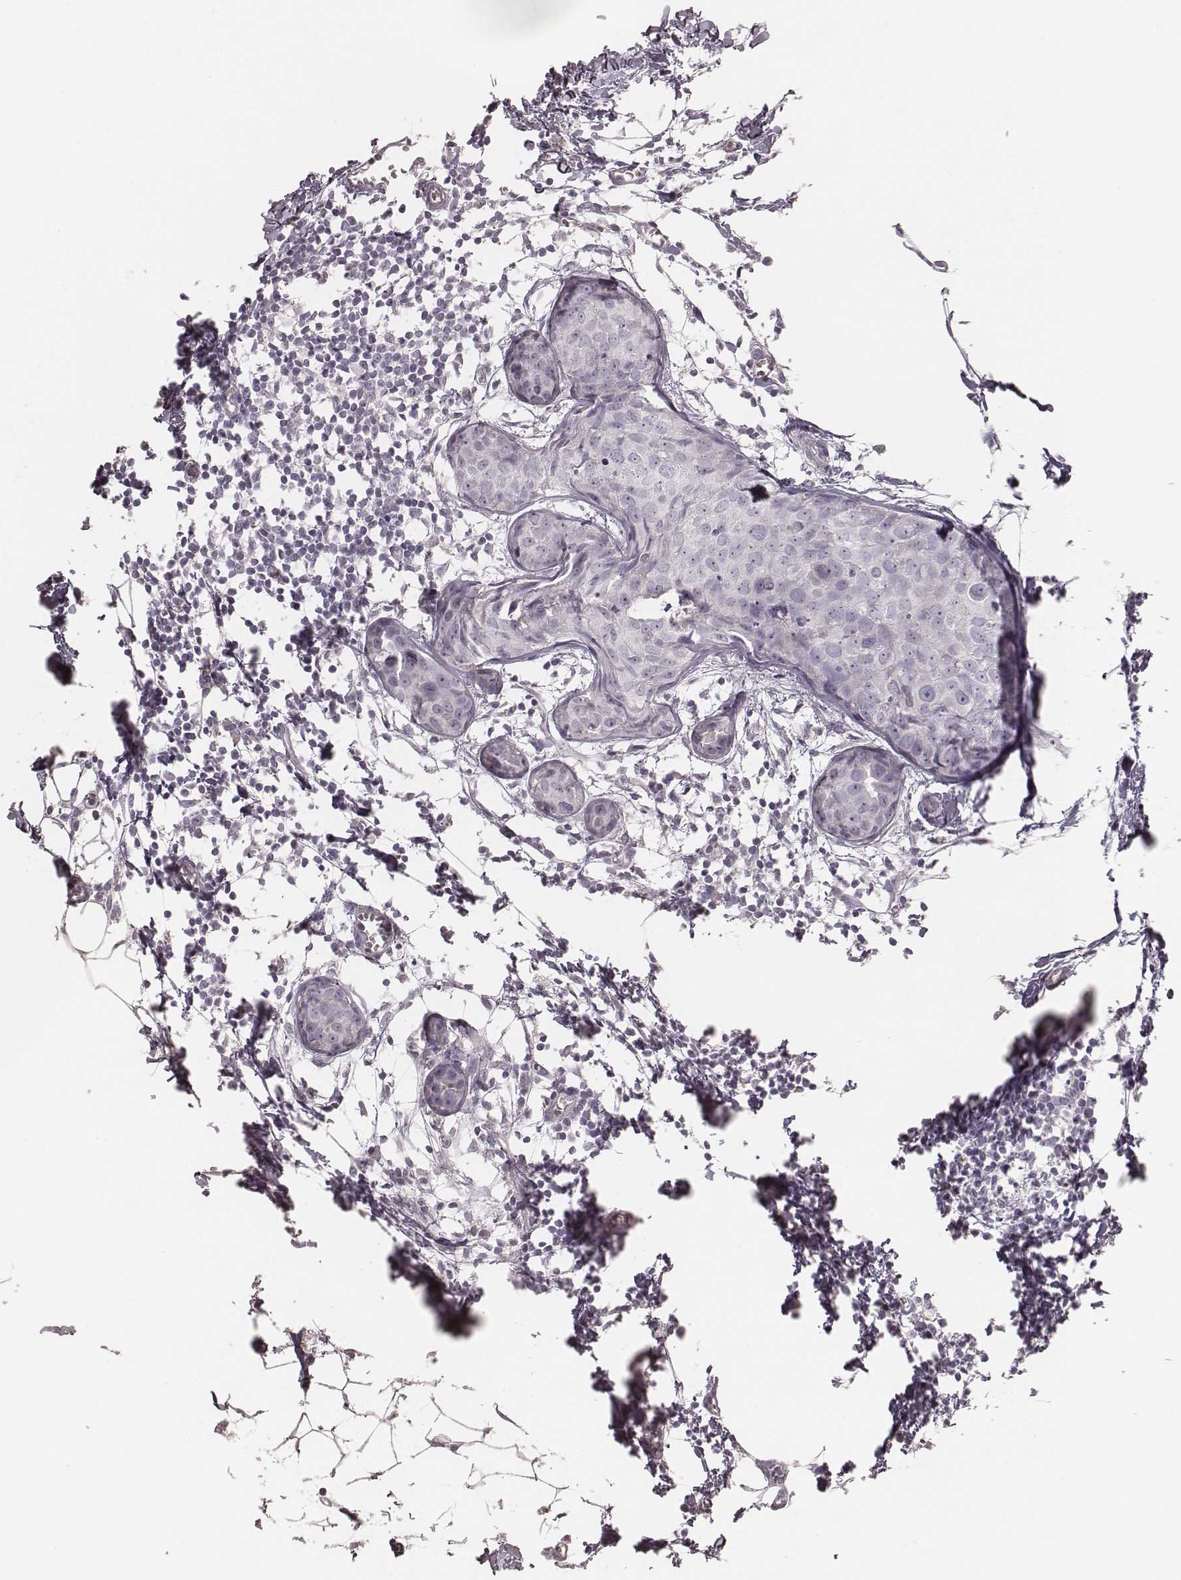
{"staining": {"intensity": "negative", "quantity": "none", "location": "none"}, "tissue": "breast cancer", "cell_type": "Tumor cells", "image_type": "cancer", "snomed": [{"axis": "morphology", "description": "Duct carcinoma"}, {"axis": "topography", "description": "Breast"}], "caption": "Tumor cells show no significant protein expression in breast infiltrating ductal carcinoma. (Brightfield microscopy of DAB (3,3'-diaminobenzidine) IHC at high magnification).", "gene": "ZP4", "patient": {"sex": "female", "age": 38}}